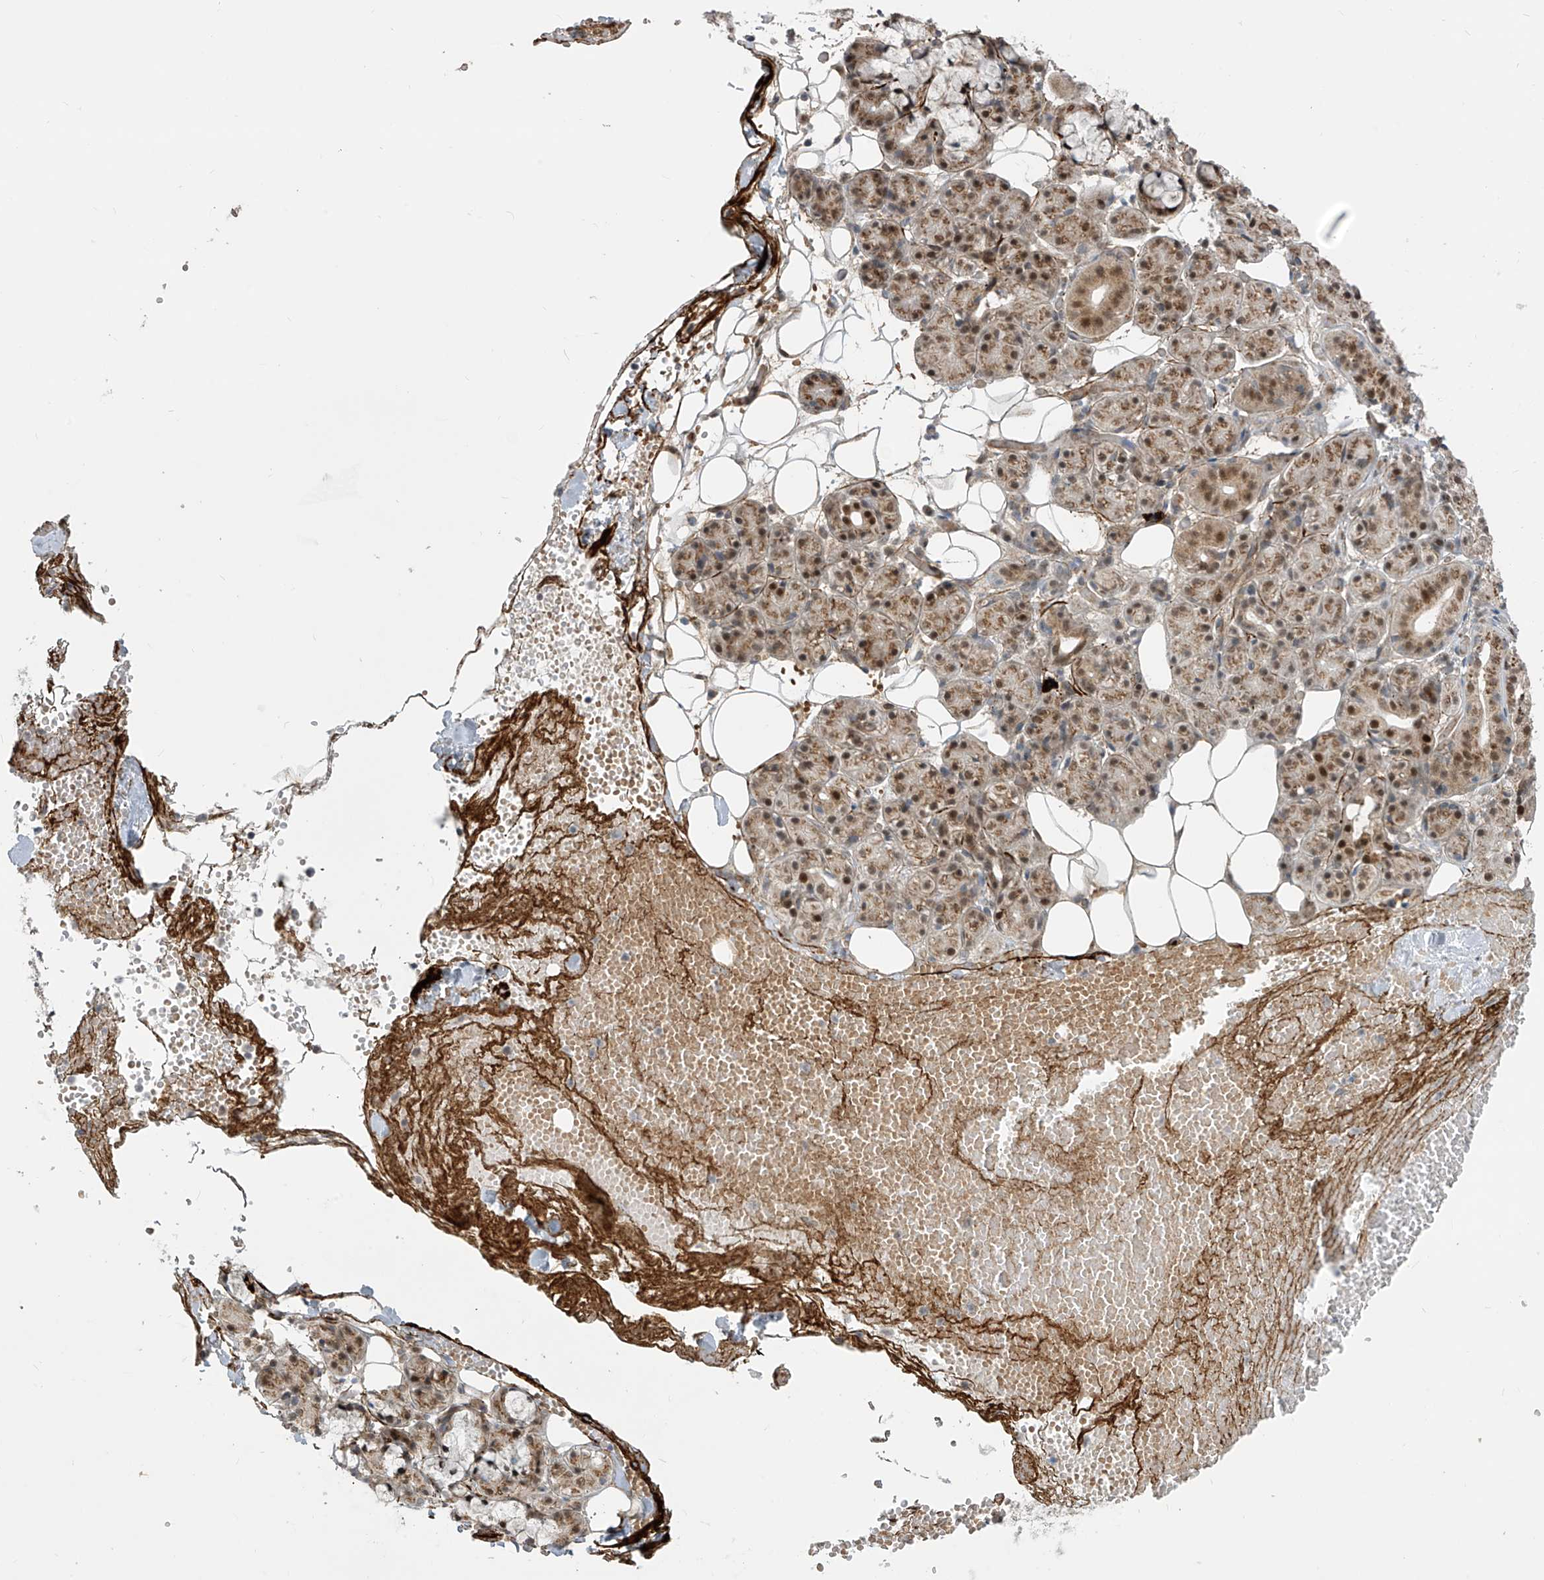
{"staining": {"intensity": "moderate", "quantity": ">75%", "location": "cytoplasmic/membranous,nuclear"}, "tissue": "salivary gland", "cell_type": "Glandular cells", "image_type": "normal", "snomed": [{"axis": "morphology", "description": "Normal tissue, NOS"}, {"axis": "topography", "description": "Salivary gland"}], "caption": "Immunohistochemical staining of normal salivary gland demonstrates medium levels of moderate cytoplasmic/membranous,nuclear staining in approximately >75% of glandular cells.", "gene": "LAGE3", "patient": {"sex": "male", "age": 63}}